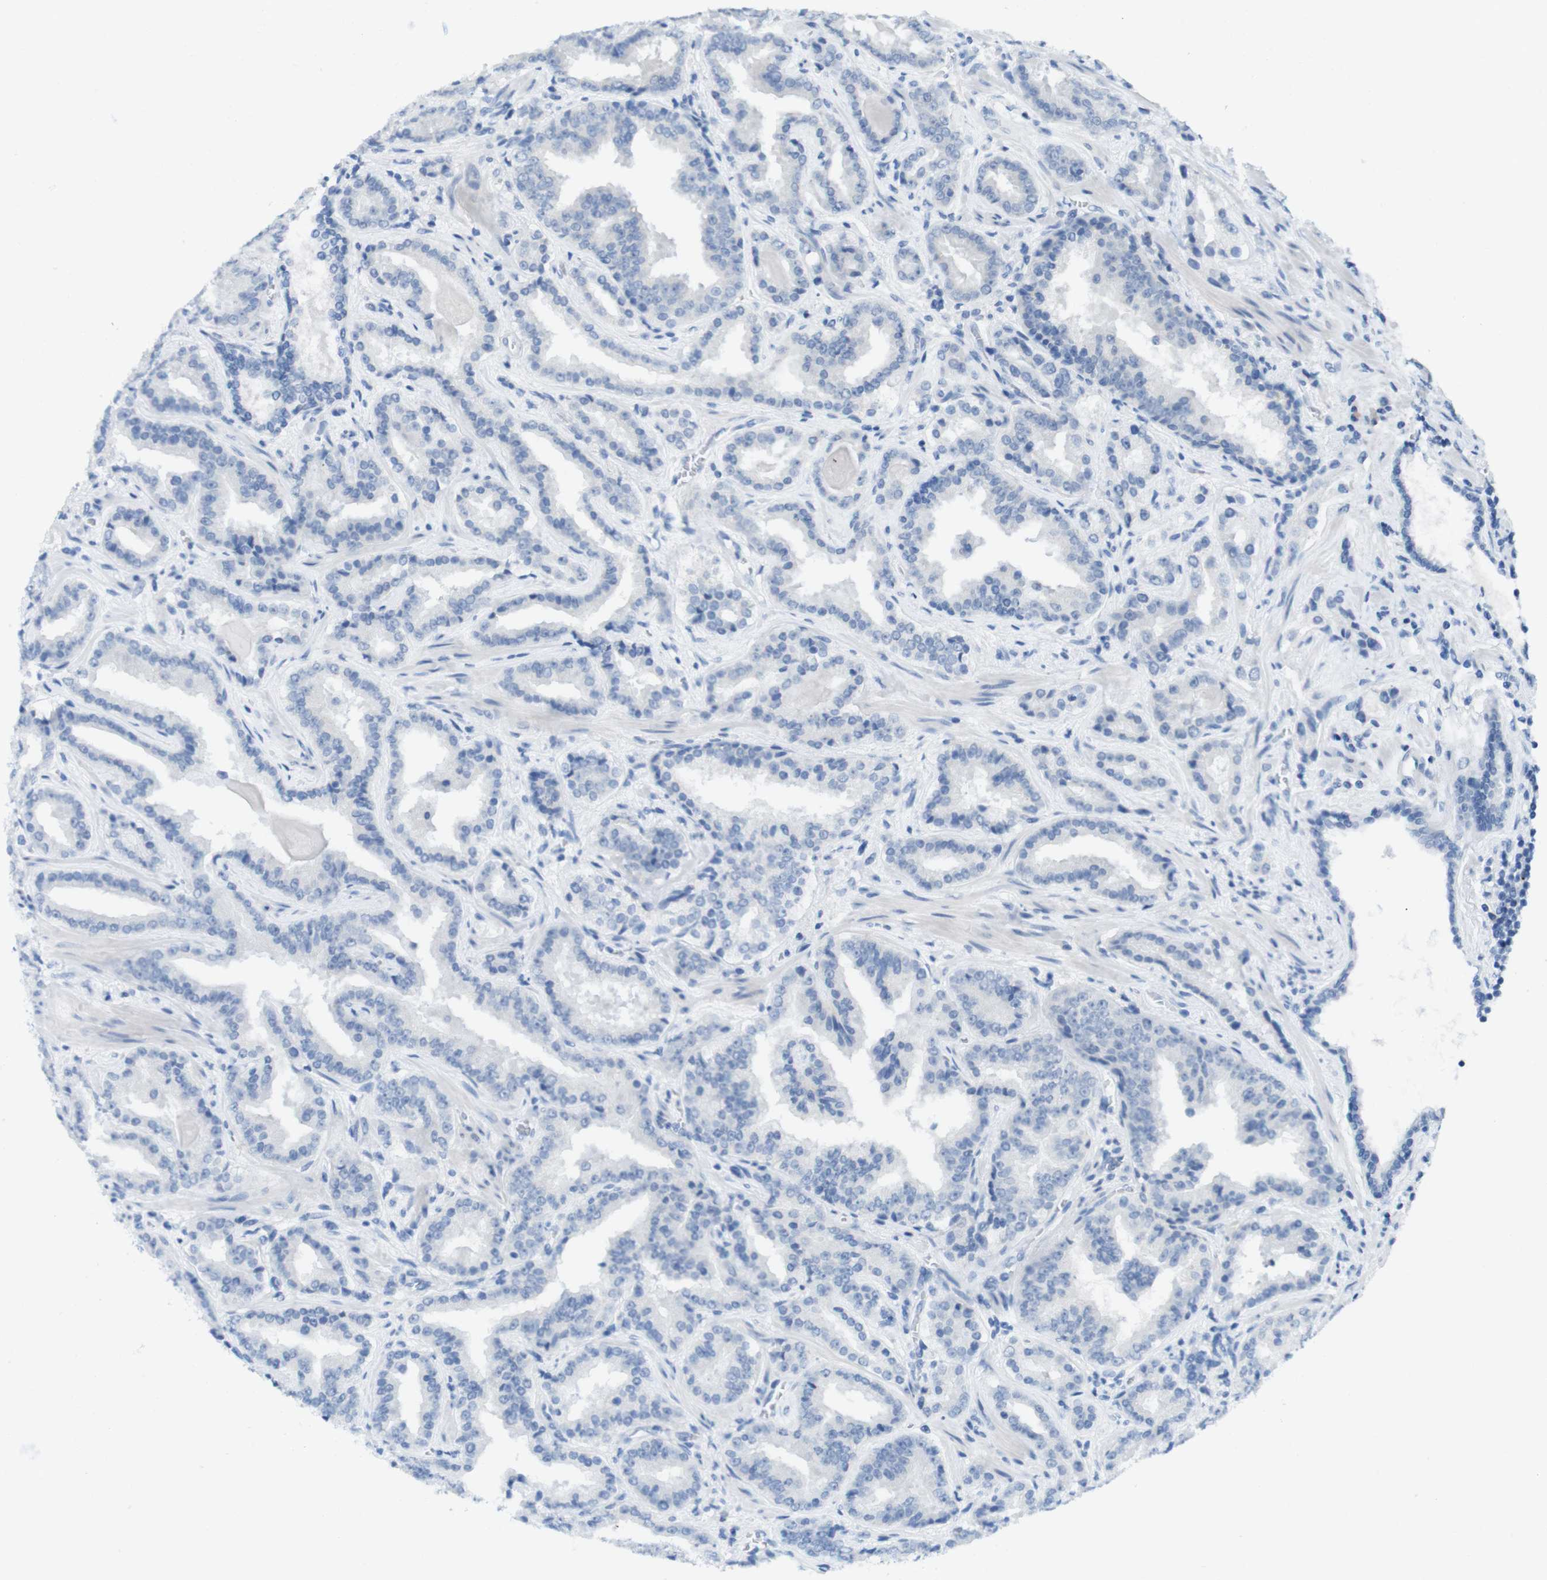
{"staining": {"intensity": "negative", "quantity": "none", "location": "none"}, "tissue": "prostate cancer", "cell_type": "Tumor cells", "image_type": "cancer", "snomed": [{"axis": "morphology", "description": "Adenocarcinoma, Low grade"}, {"axis": "topography", "description": "Prostate"}], "caption": "DAB (3,3'-diaminobenzidine) immunohistochemical staining of human prostate adenocarcinoma (low-grade) demonstrates no significant expression in tumor cells.", "gene": "OPN1SW", "patient": {"sex": "male", "age": 60}}